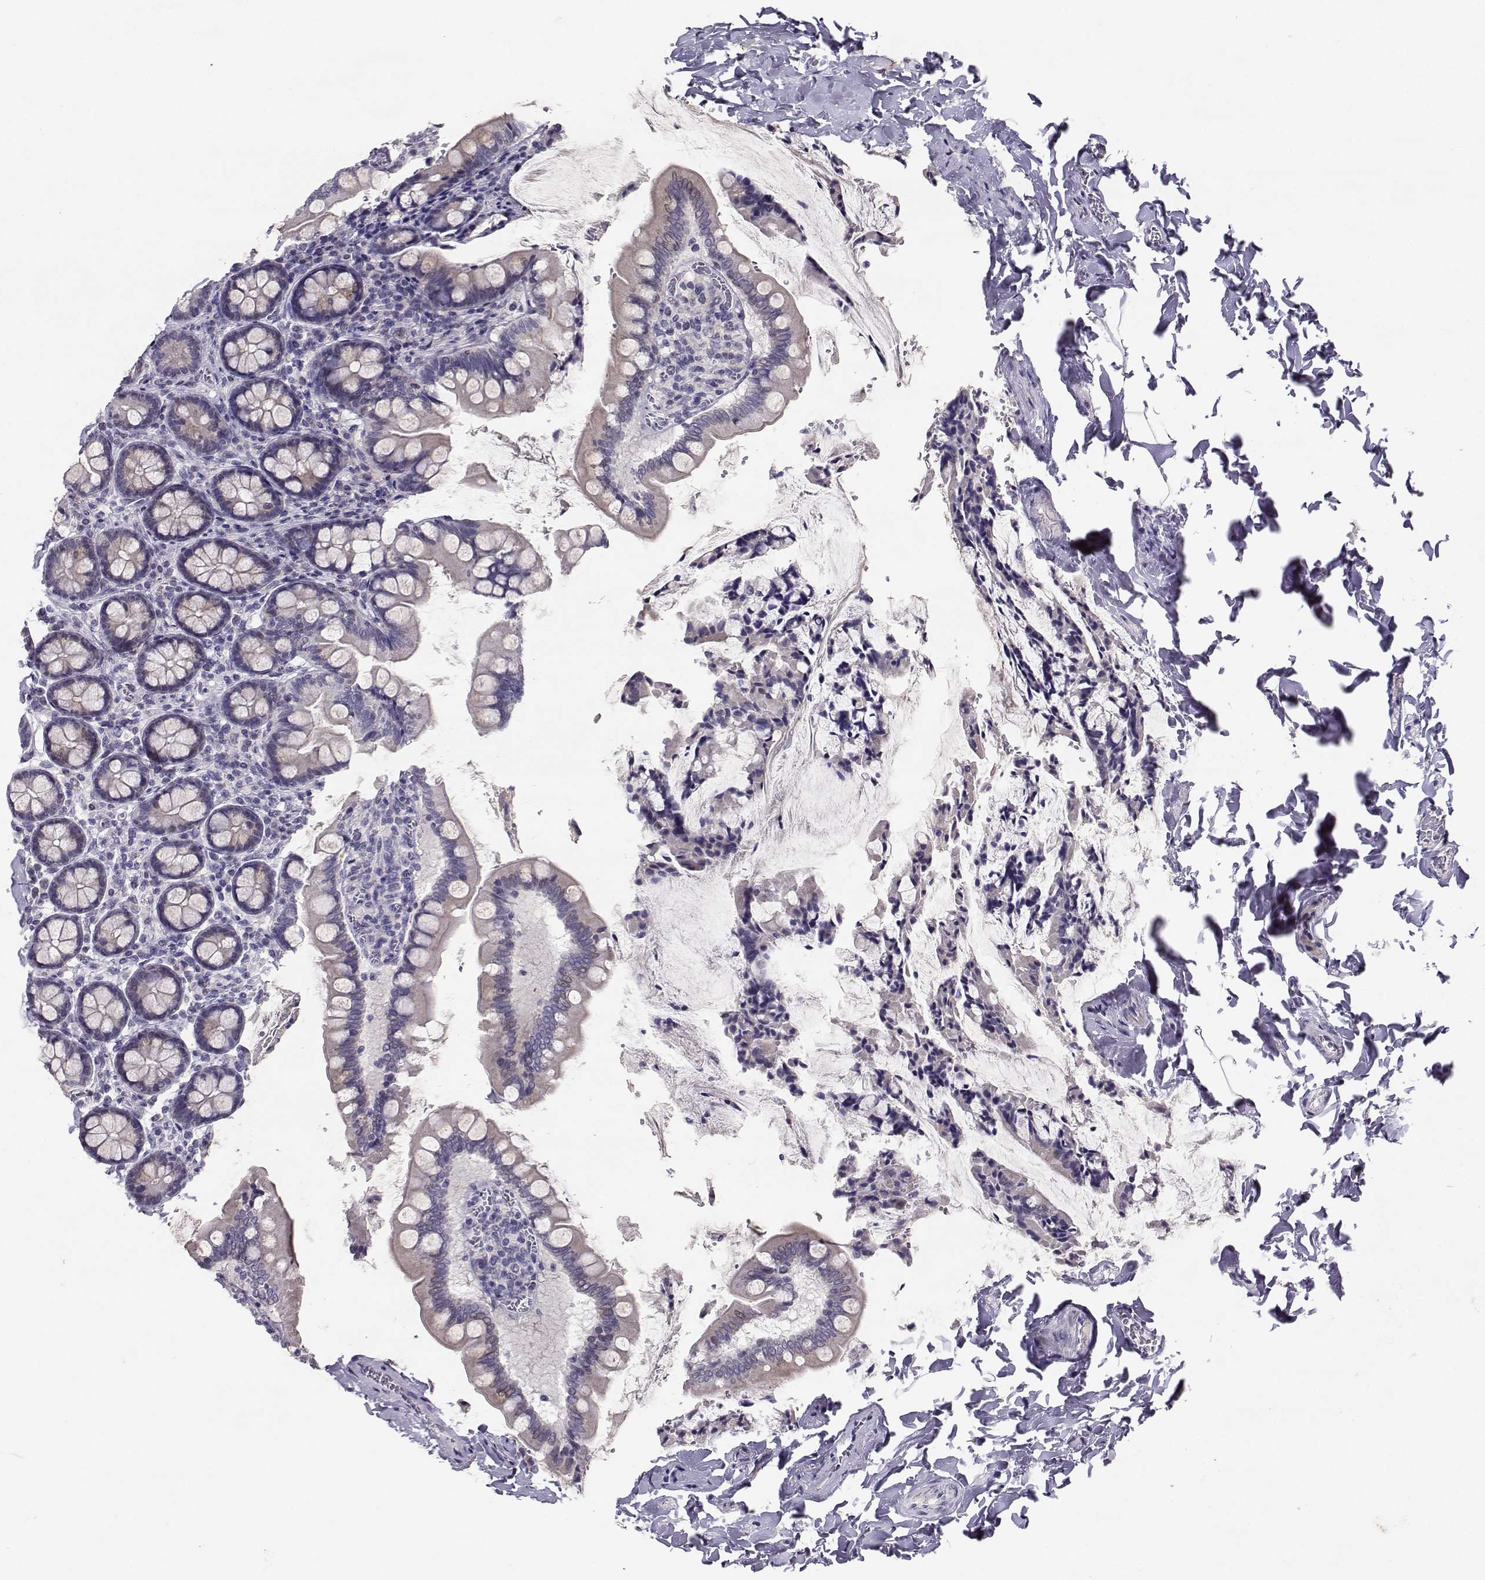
{"staining": {"intensity": "negative", "quantity": "none", "location": "none"}, "tissue": "small intestine", "cell_type": "Glandular cells", "image_type": "normal", "snomed": [{"axis": "morphology", "description": "Normal tissue, NOS"}, {"axis": "topography", "description": "Small intestine"}], "caption": "Immunohistochemistry (IHC) photomicrograph of normal human small intestine stained for a protein (brown), which demonstrates no expression in glandular cells.", "gene": "CARTPT", "patient": {"sex": "female", "age": 56}}